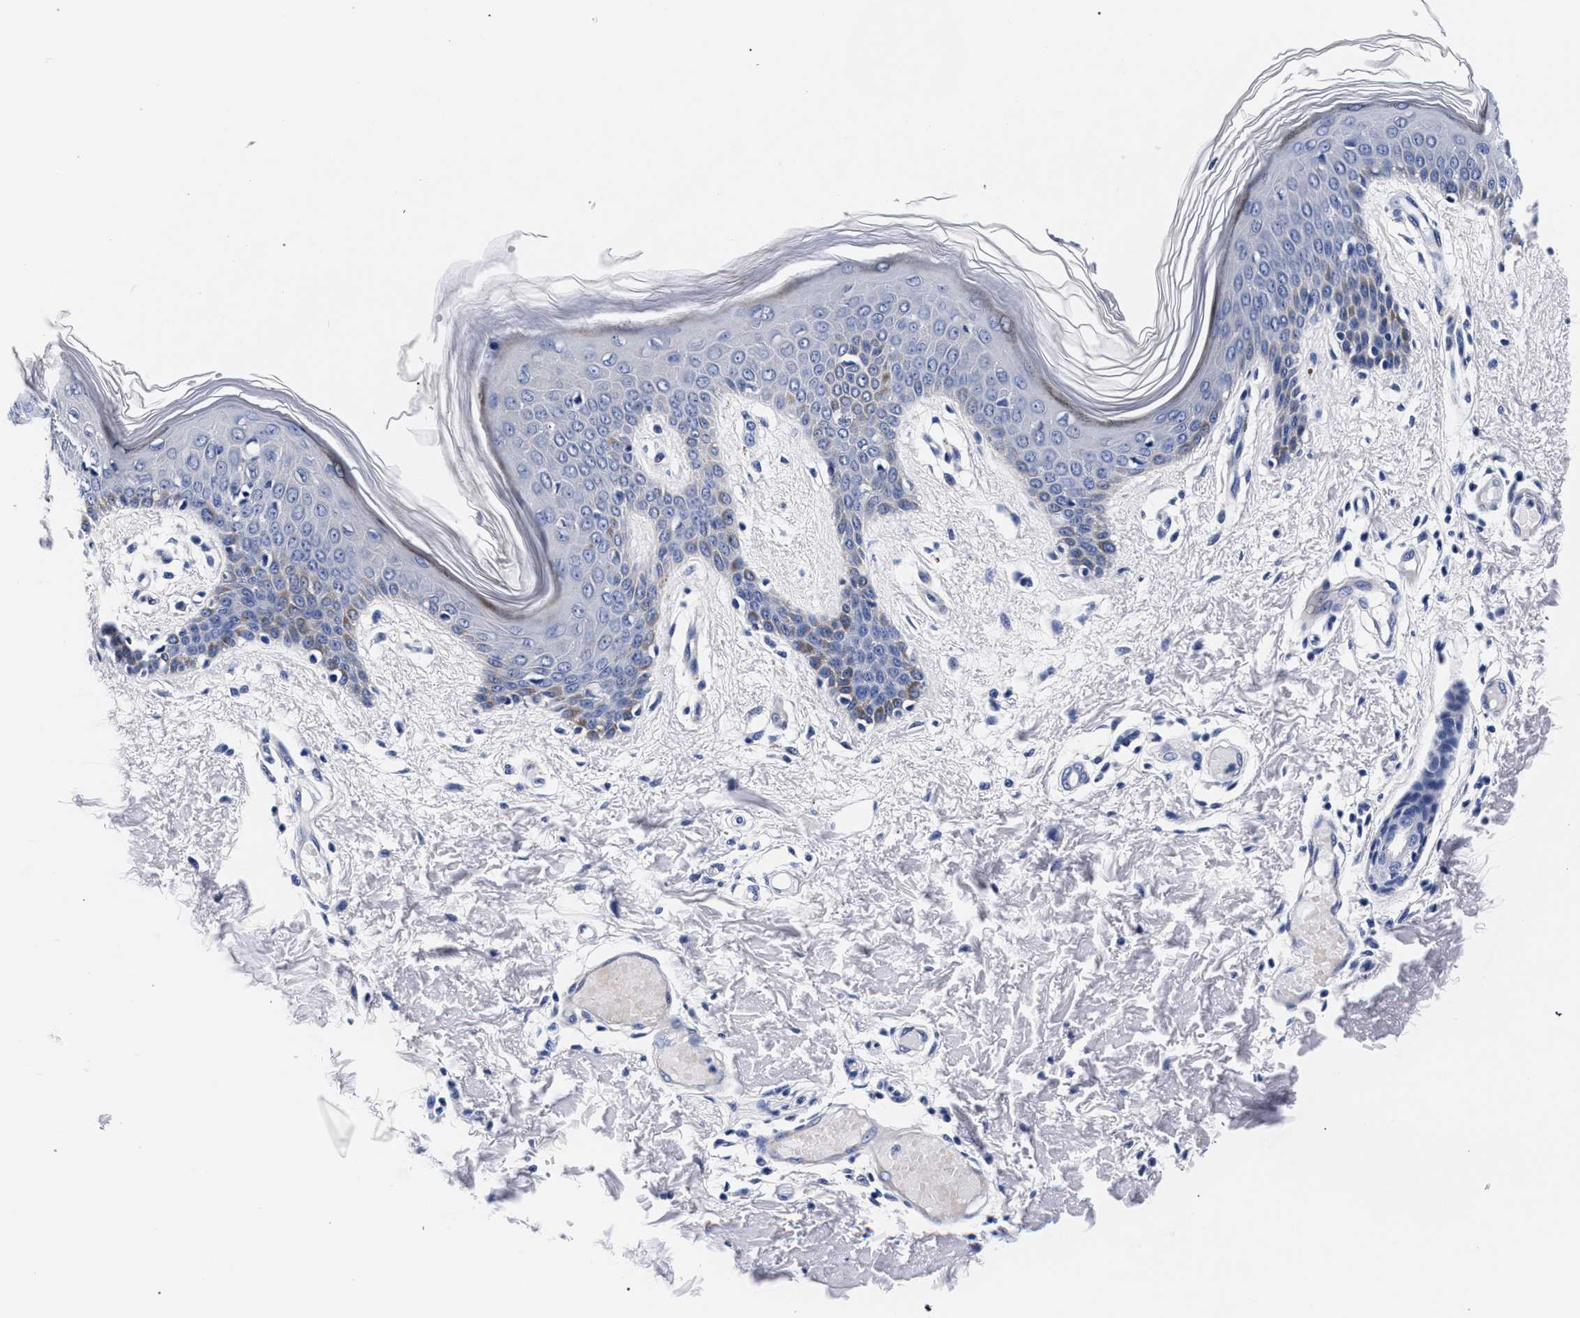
{"staining": {"intensity": "negative", "quantity": "none", "location": "none"}, "tissue": "skin", "cell_type": "Fibroblasts", "image_type": "normal", "snomed": [{"axis": "morphology", "description": "Normal tissue, NOS"}, {"axis": "topography", "description": "Skin"}], "caption": "Histopathology image shows no significant protein expression in fibroblasts of normal skin.", "gene": "RAB3B", "patient": {"sex": "male", "age": 53}}